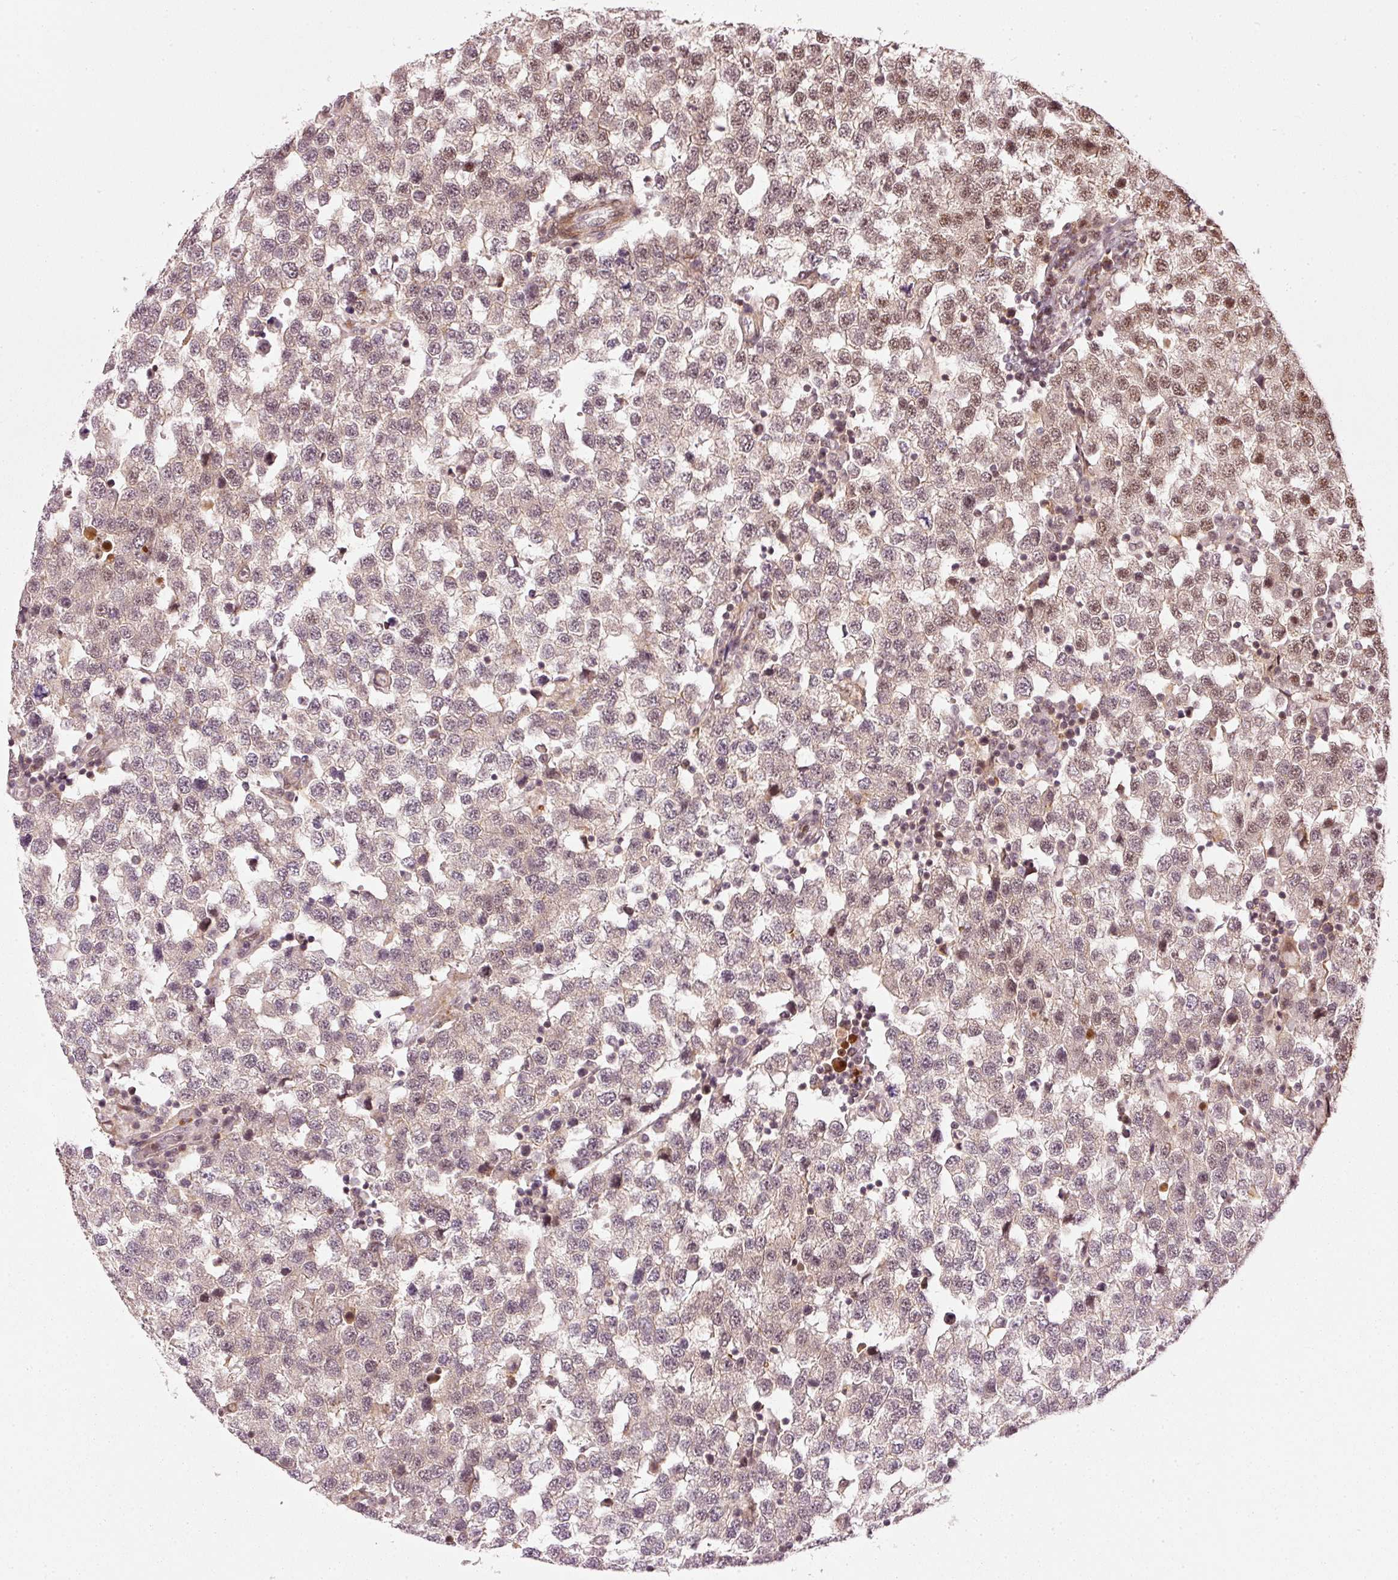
{"staining": {"intensity": "moderate", "quantity": ">75%", "location": "nuclear"}, "tissue": "testis cancer", "cell_type": "Tumor cells", "image_type": "cancer", "snomed": [{"axis": "morphology", "description": "Seminoma, NOS"}, {"axis": "topography", "description": "Testis"}], "caption": "Immunohistochemical staining of testis cancer displays moderate nuclear protein staining in about >75% of tumor cells.", "gene": "THOC6", "patient": {"sex": "male", "age": 34}}